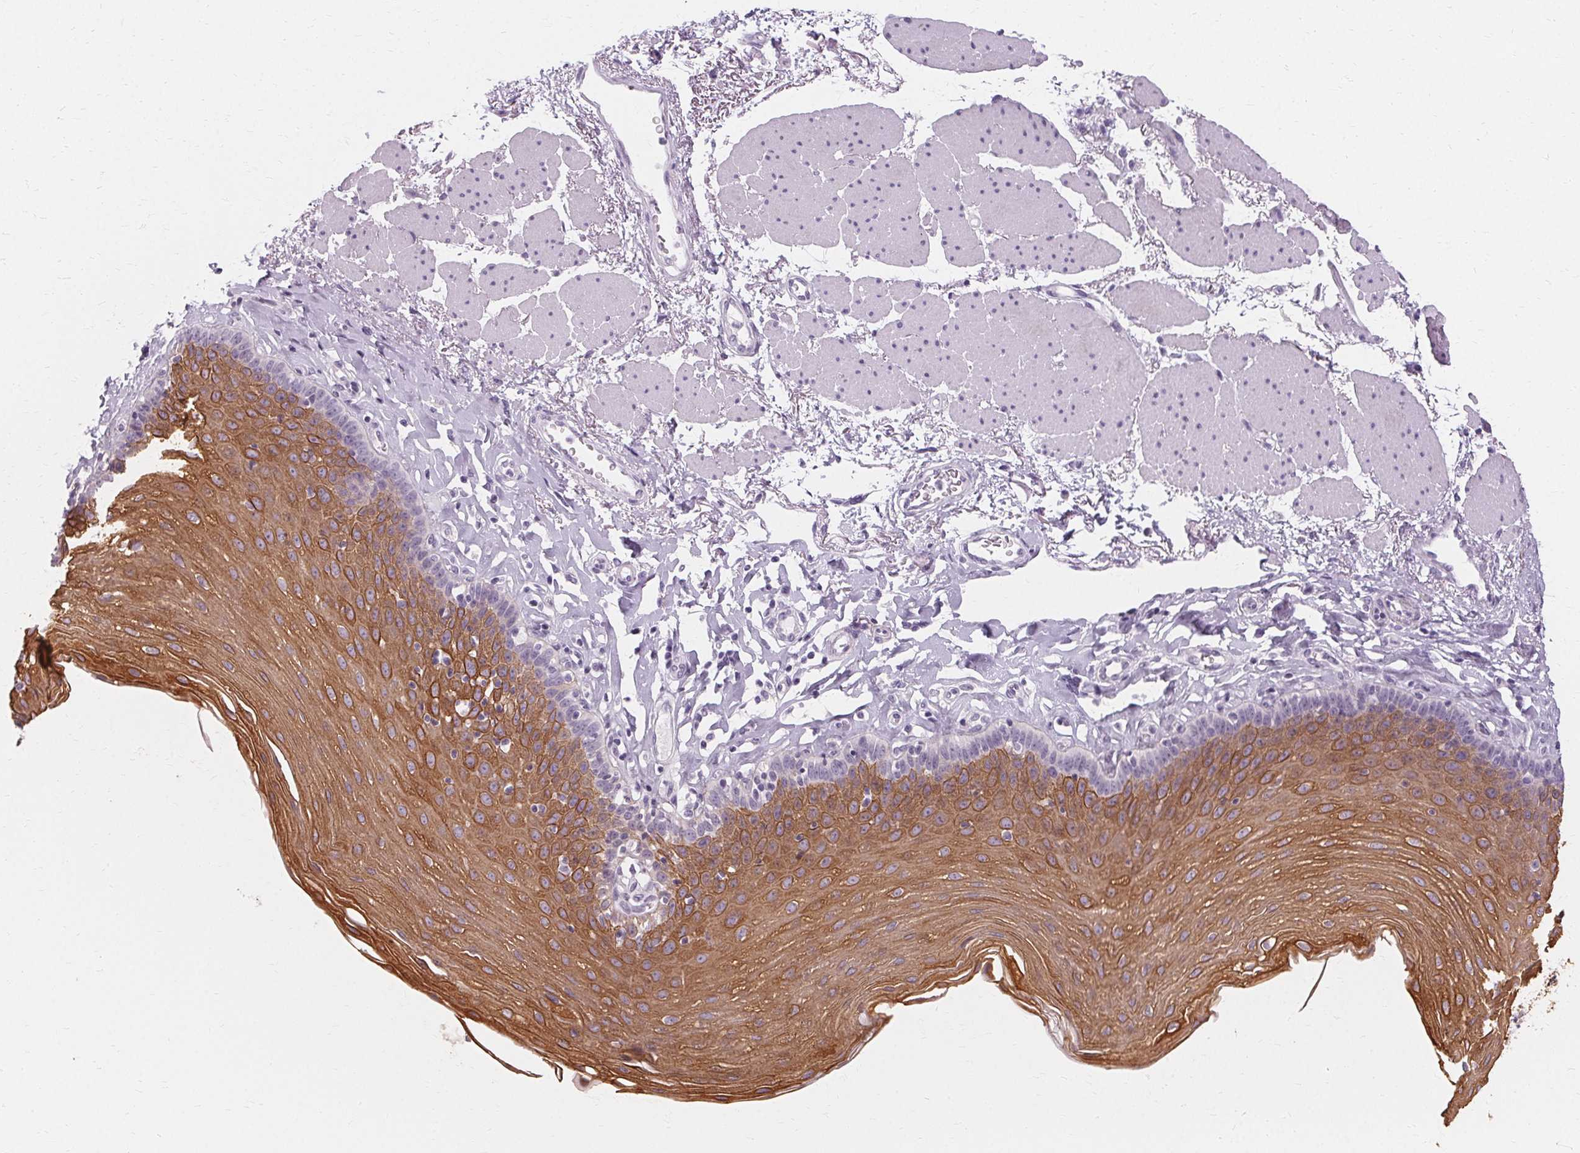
{"staining": {"intensity": "strong", "quantity": "25%-75%", "location": "cytoplasmic/membranous"}, "tissue": "esophagus", "cell_type": "Squamous epithelial cells", "image_type": "normal", "snomed": [{"axis": "morphology", "description": "Normal tissue, NOS"}, {"axis": "topography", "description": "Esophagus"}], "caption": "A high-resolution photomicrograph shows immunohistochemistry (IHC) staining of unremarkable esophagus, which displays strong cytoplasmic/membranous staining in approximately 25%-75% of squamous epithelial cells.", "gene": "KRT6A", "patient": {"sex": "female", "age": 81}}